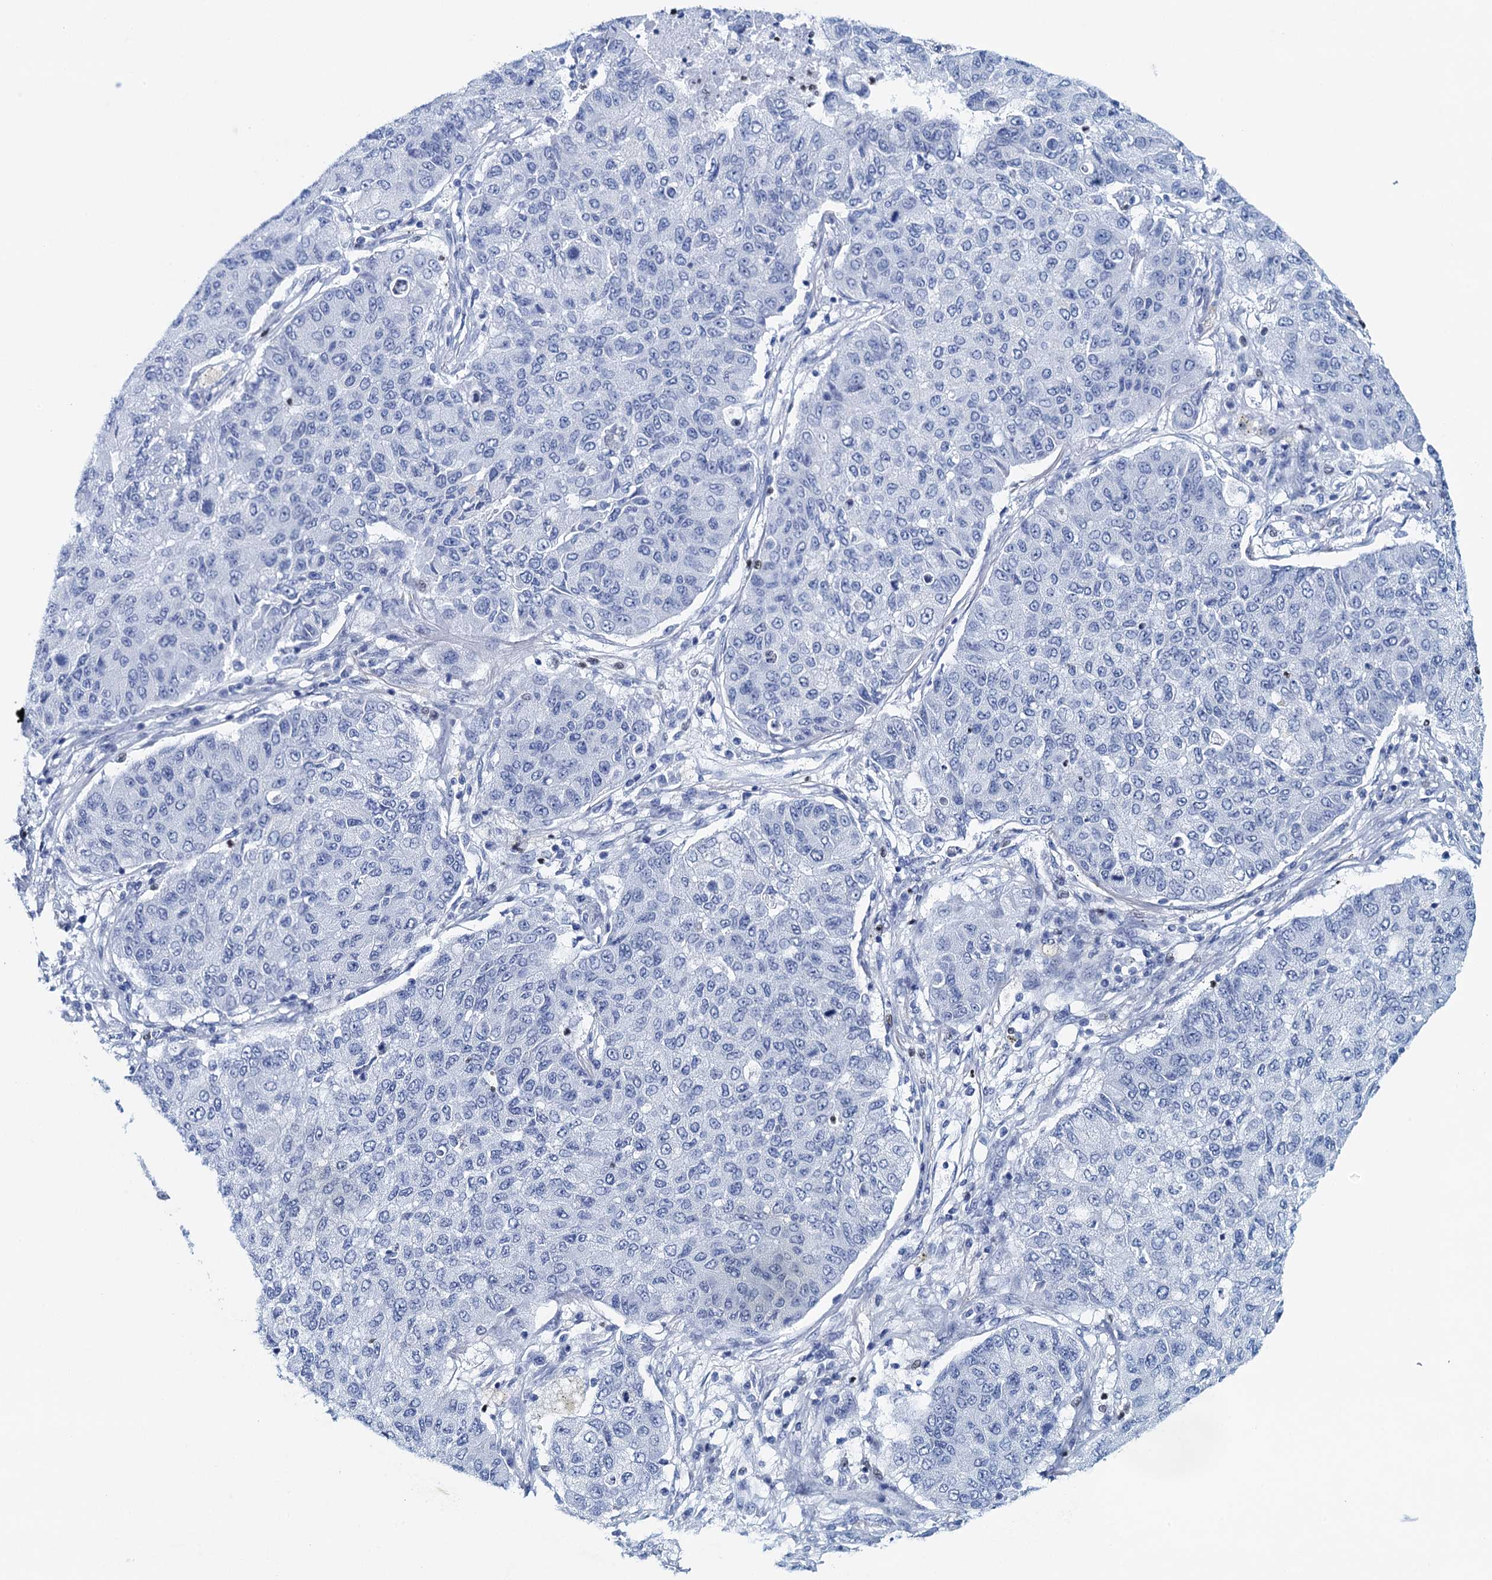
{"staining": {"intensity": "negative", "quantity": "none", "location": "none"}, "tissue": "lung cancer", "cell_type": "Tumor cells", "image_type": "cancer", "snomed": [{"axis": "morphology", "description": "Squamous cell carcinoma, NOS"}, {"axis": "topography", "description": "Lung"}], "caption": "An immunohistochemistry histopathology image of squamous cell carcinoma (lung) is shown. There is no staining in tumor cells of squamous cell carcinoma (lung).", "gene": "RHCG", "patient": {"sex": "male", "age": 74}}